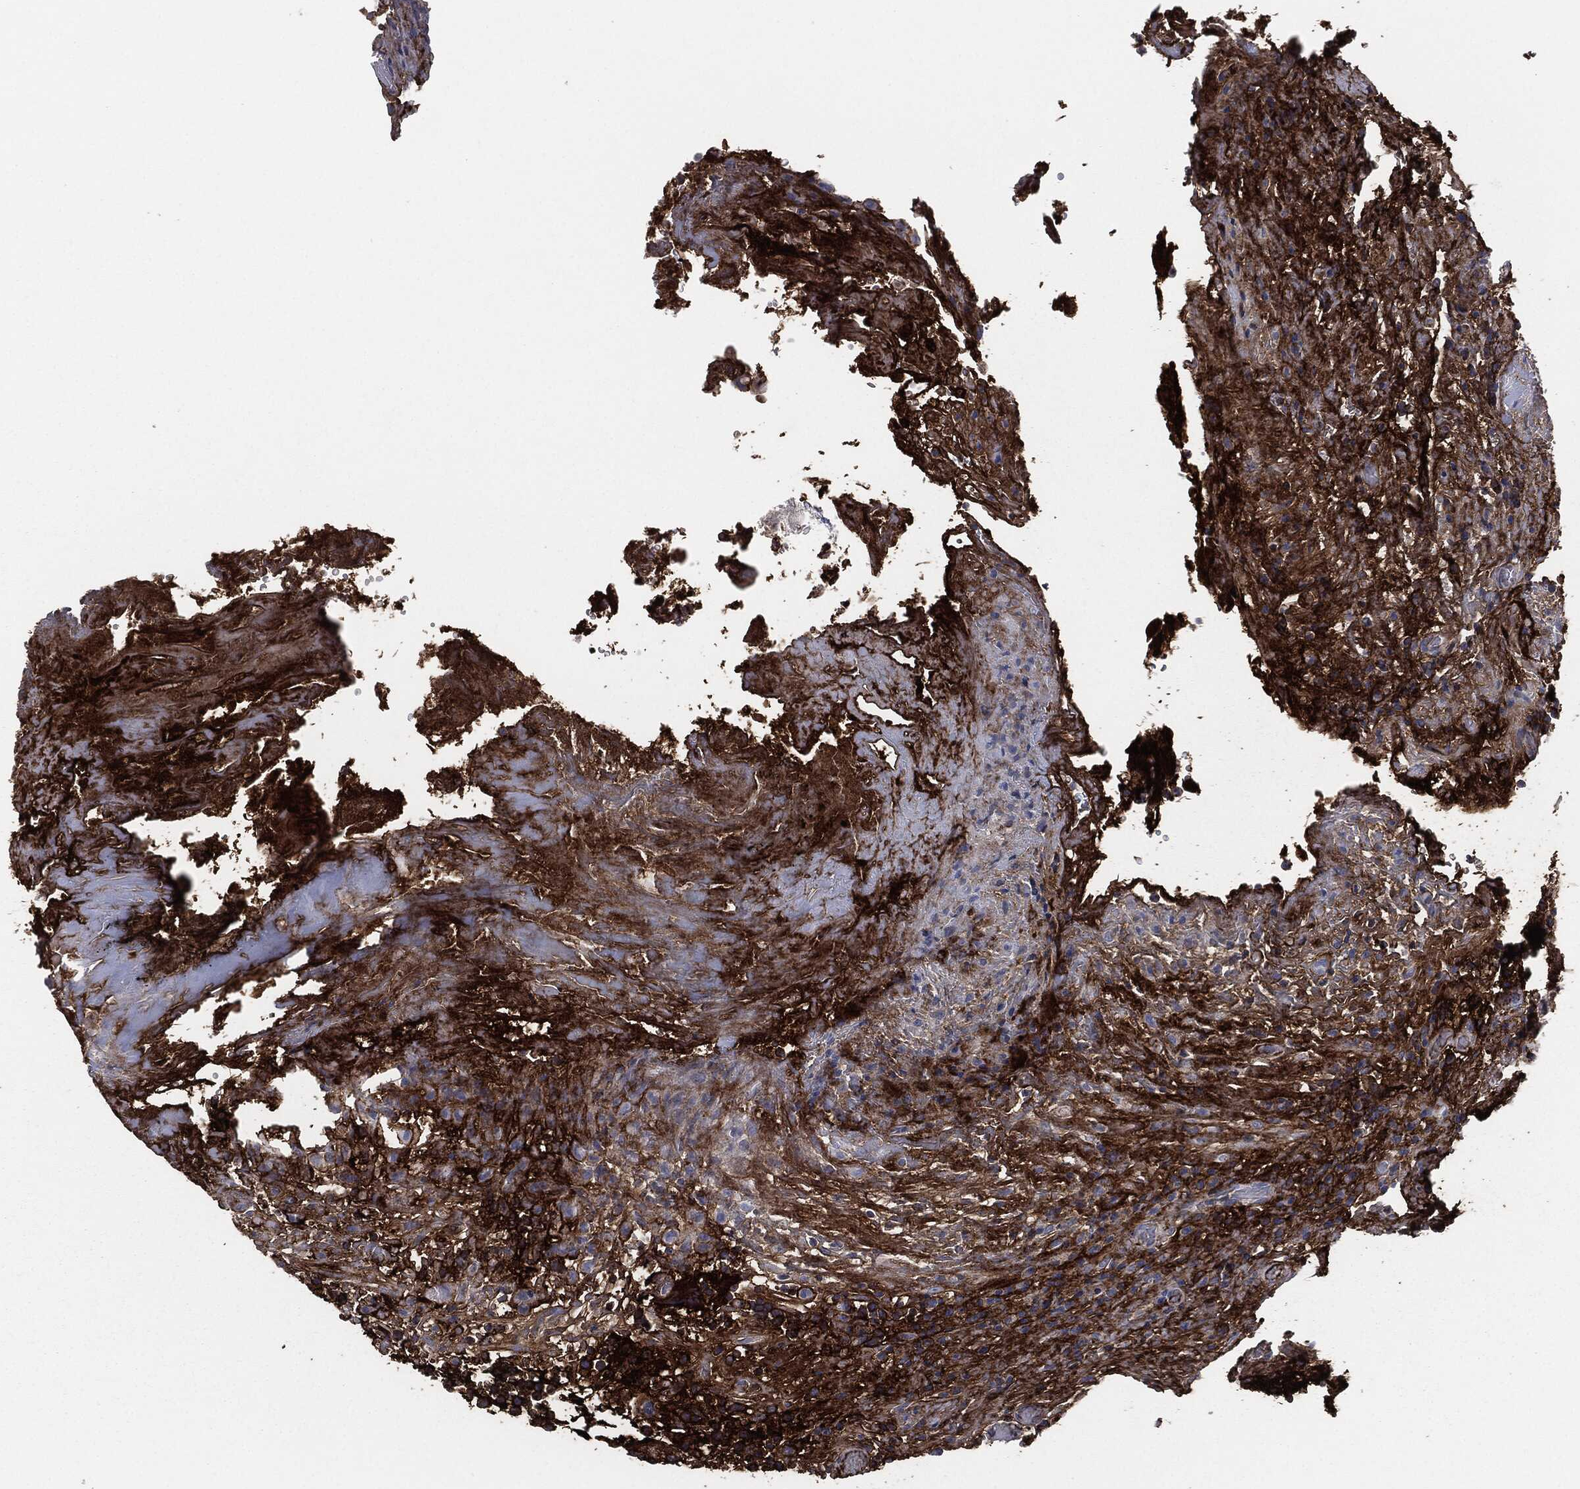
{"staining": {"intensity": "strong", "quantity": "25%-75%", "location": "cytoplasmic/membranous"}, "tissue": "urothelial cancer", "cell_type": "Tumor cells", "image_type": "cancer", "snomed": [{"axis": "morphology", "description": "Urothelial carcinoma, High grade"}, {"axis": "topography", "description": "Urinary bladder"}], "caption": "Protein expression by immunohistochemistry (IHC) exhibits strong cytoplasmic/membranous expression in approximately 25%-75% of tumor cells in urothelial carcinoma (high-grade). (DAB = brown stain, brightfield microscopy at high magnification).", "gene": "APOB", "patient": {"sex": "female", "age": 41}}